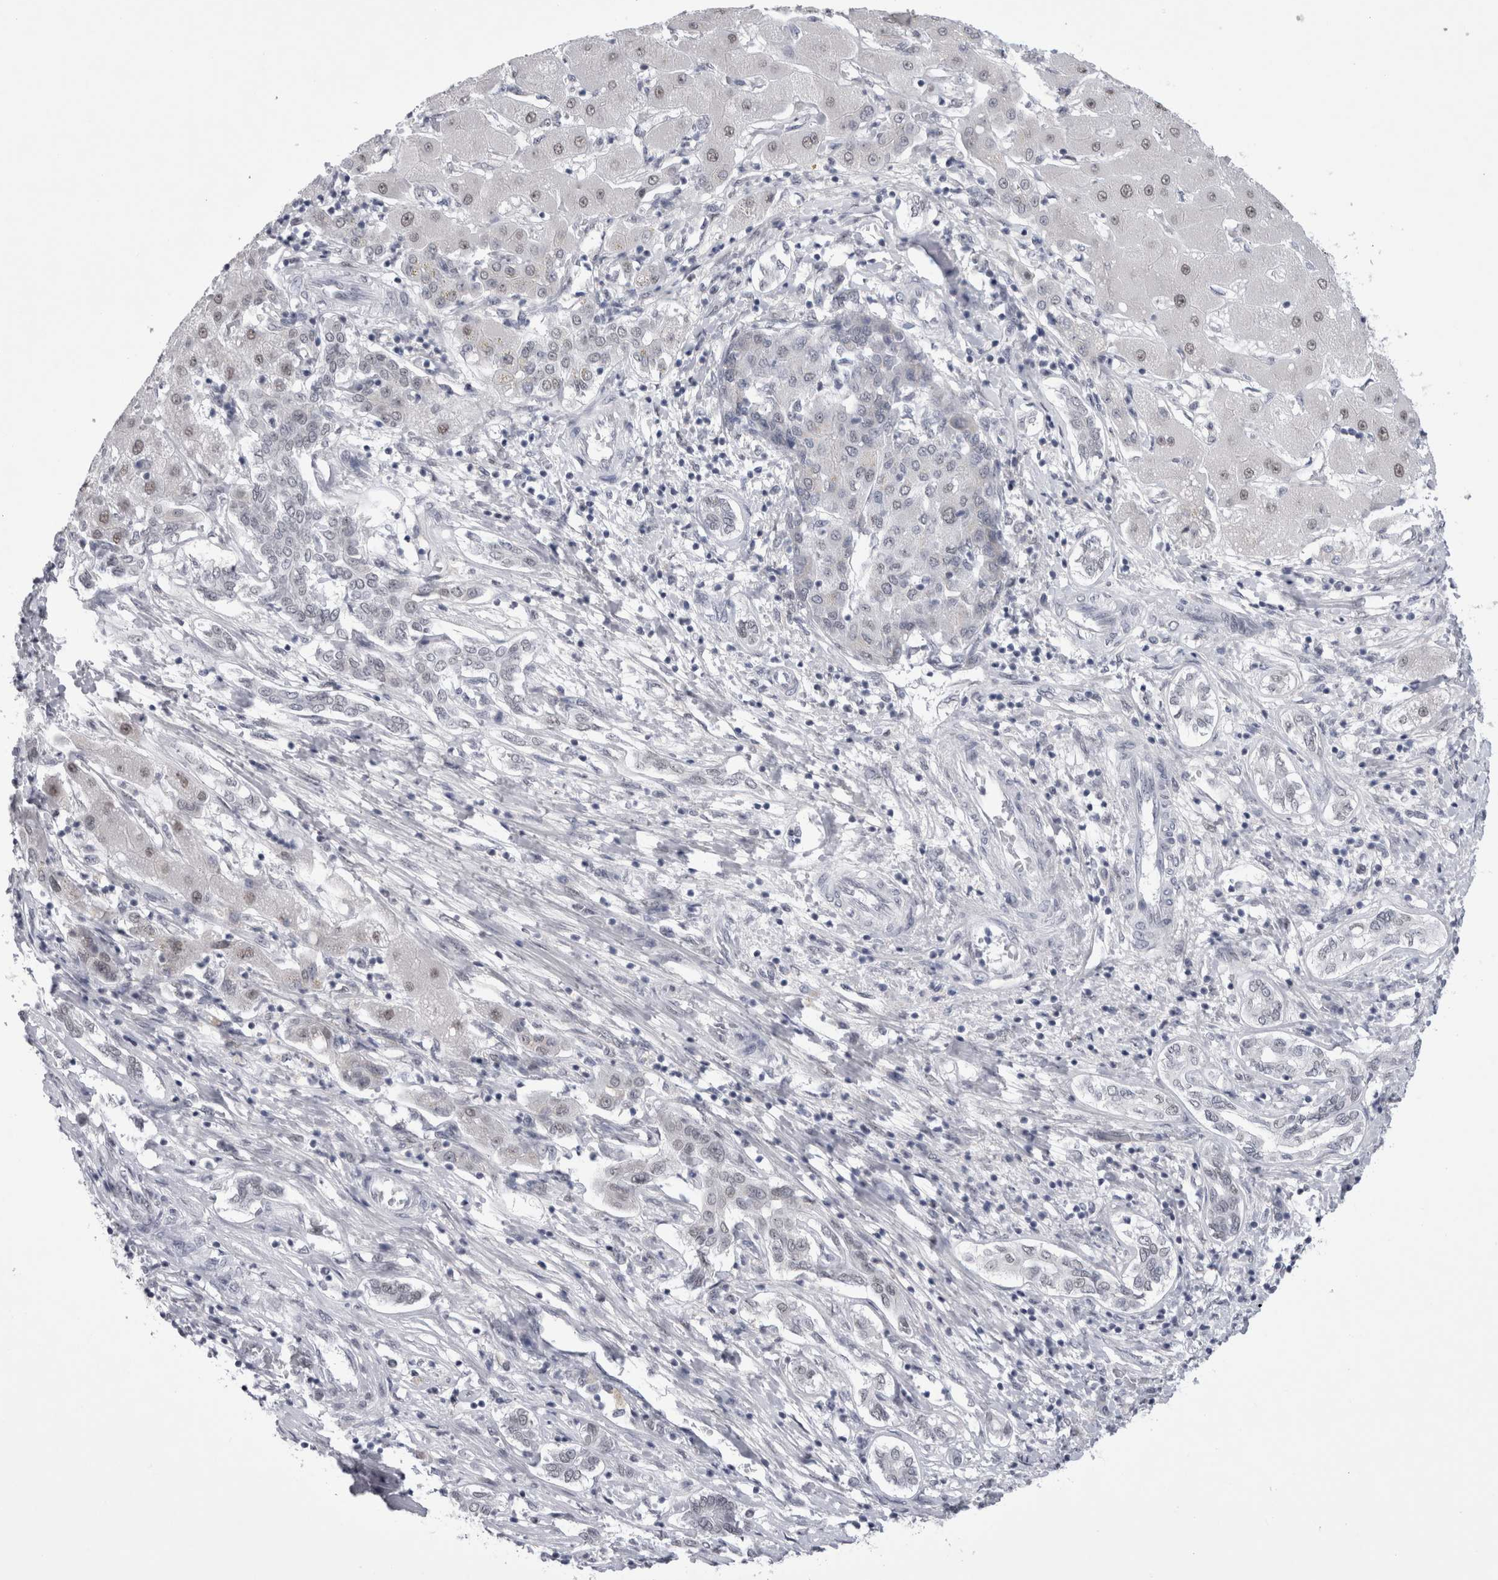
{"staining": {"intensity": "weak", "quantity": "<25%", "location": "nuclear"}, "tissue": "liver cancer", "cell_type": "Tumor cells", "image_type": "cancer", "snomed": [{"axis": "morphology", "description": "Carcinoma, Hepatocellular, NOS"}, {"axis": "topography", "description": "Liver"}], "caption": "Photomicrograph shows no protein staining in tumor cells of hepatocellular carcinoma (liver) tissue.", "gene": "API5", "patient": {"sex": "male", "age": 65}}